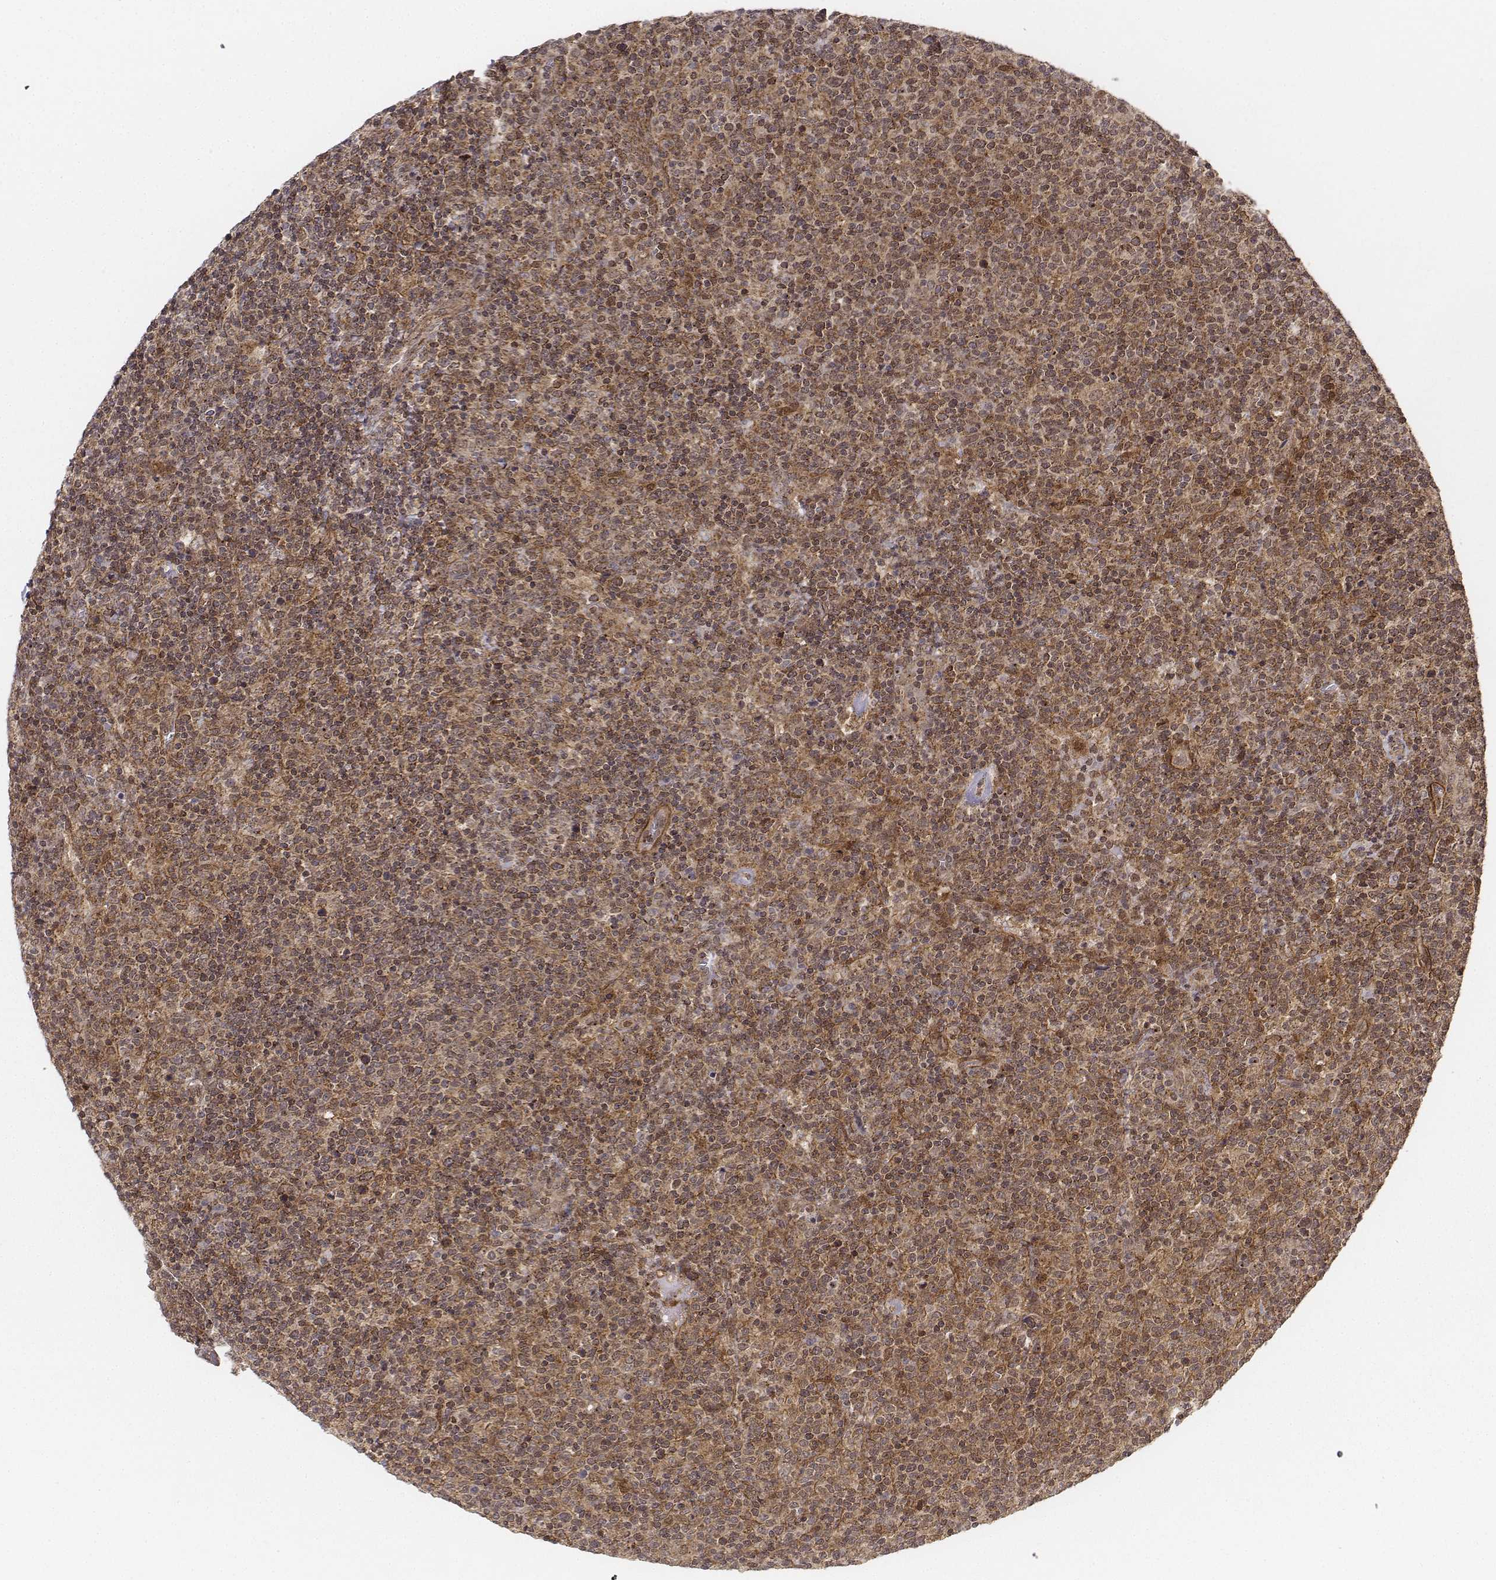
{"staining": {"intensity": "moderate", "quantity": ">75%", "location": "cytoplasmic/membranous"}, "tissue": "lymphoma", "cell_type": "Tumor cells", "image_type": "cancer", "snomed": [{"axis": "morphology", "description": "Malignant lymphoma, non-Hodgkin's type, High grade"}, {"axis": "topography", "description": "Lymph node"}], "caption": "Immunohistochemical staining of human lymphoma reveals medium levels of moderate cytoplasmic/membranous positivity in approximately >75% of tumor cells.", "gene": "ZFYVE19", "patient": {"sex": "male", "age": 61}}